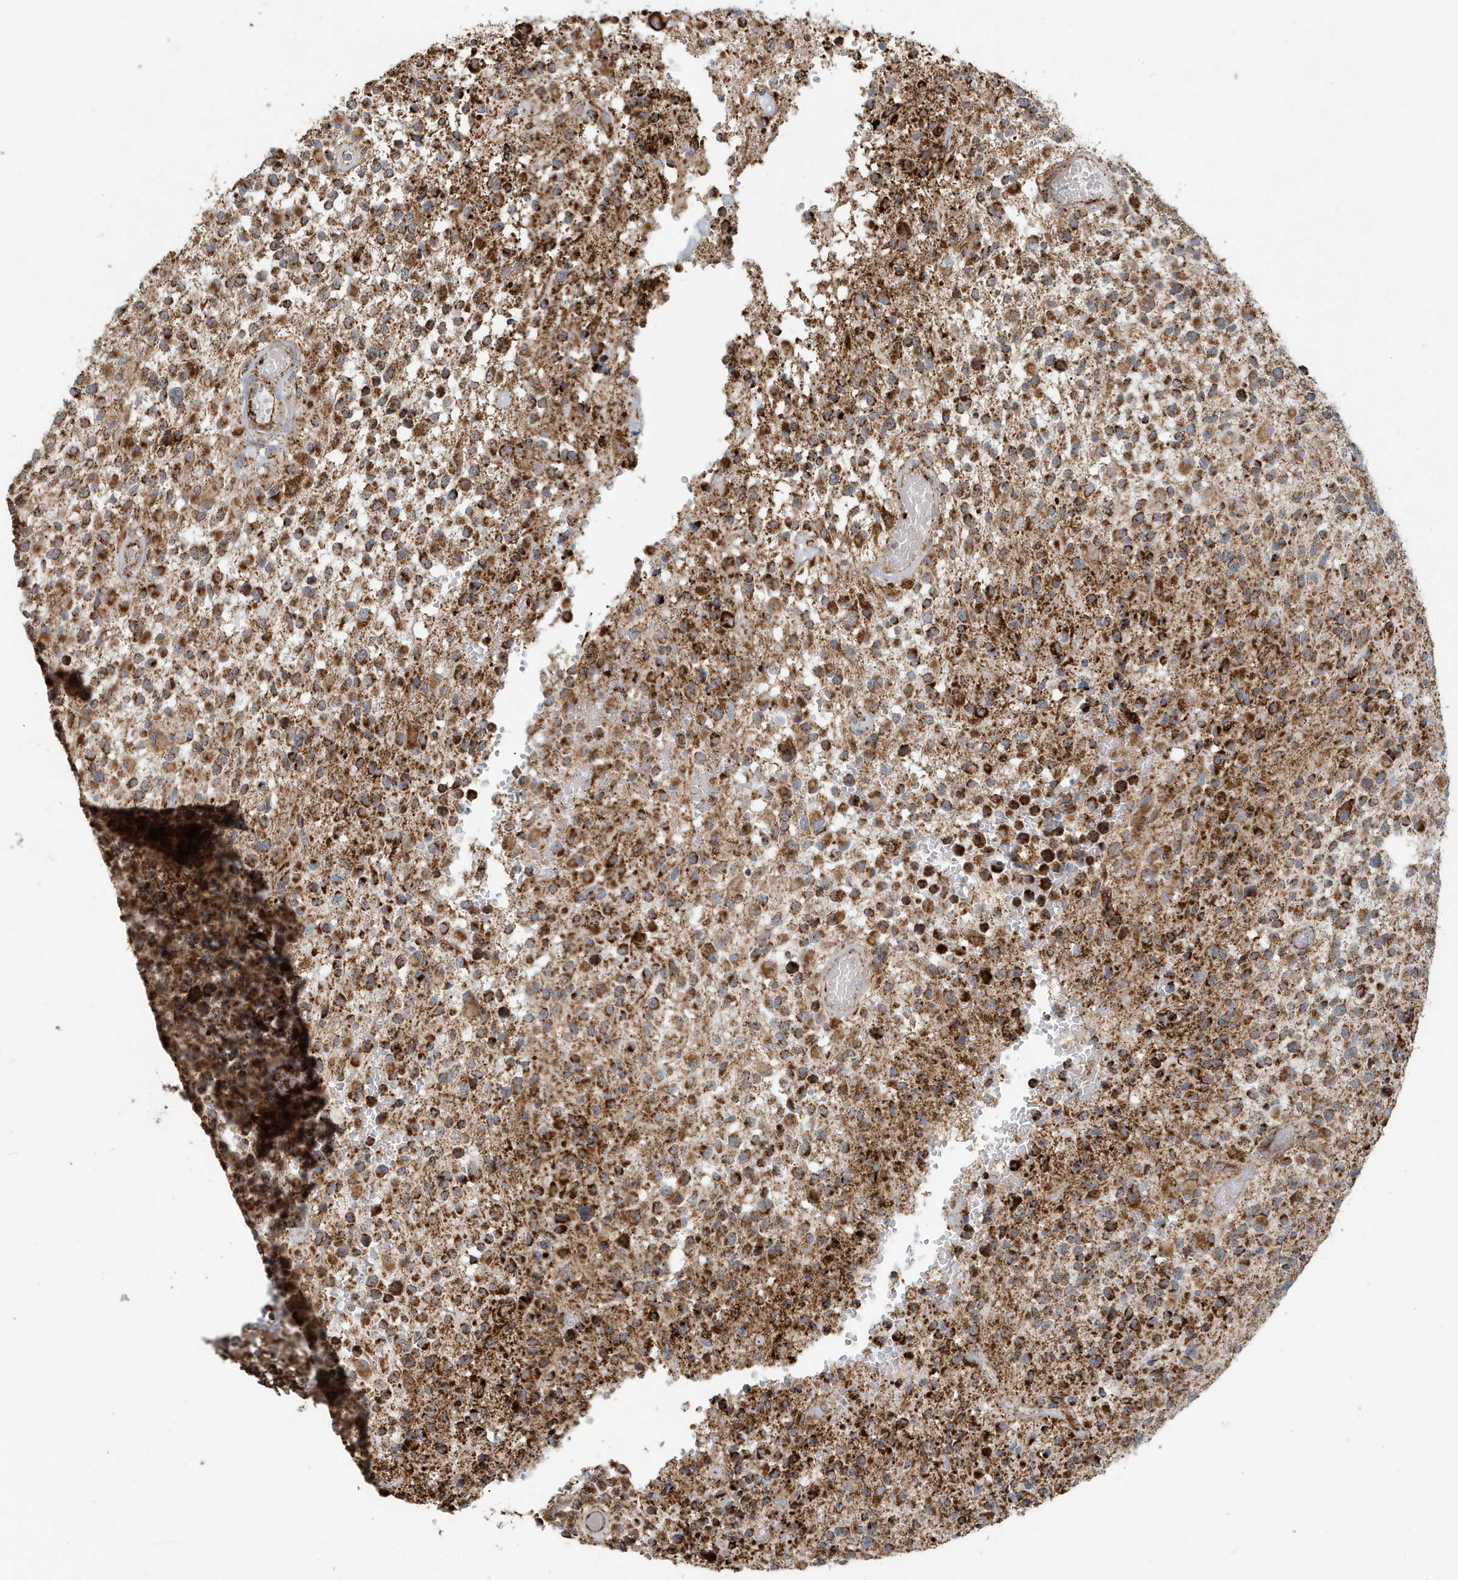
{"staining": {"intensity": "moderate", "quantity": ">75%", "location": "cytoplasmic/membranous"}, "tissue": "glioma", "cell_type": "Tumor cells", "image_type": "cancer", "snomed": [{"axis": "morphology", "description": "Glioma, malignant, High grade"}, {"axis": "morphology", "description": "Glioblastoma, NOS"}, {"axis": "topography", "description": "Brain"}], "caption": "A brown stain highlights moderate cytoplasmic/membranous staining of a protein in human glioma tumor cells.", "gene": "MAN1A1", "patient": {"sex": "male", "age": 60}}